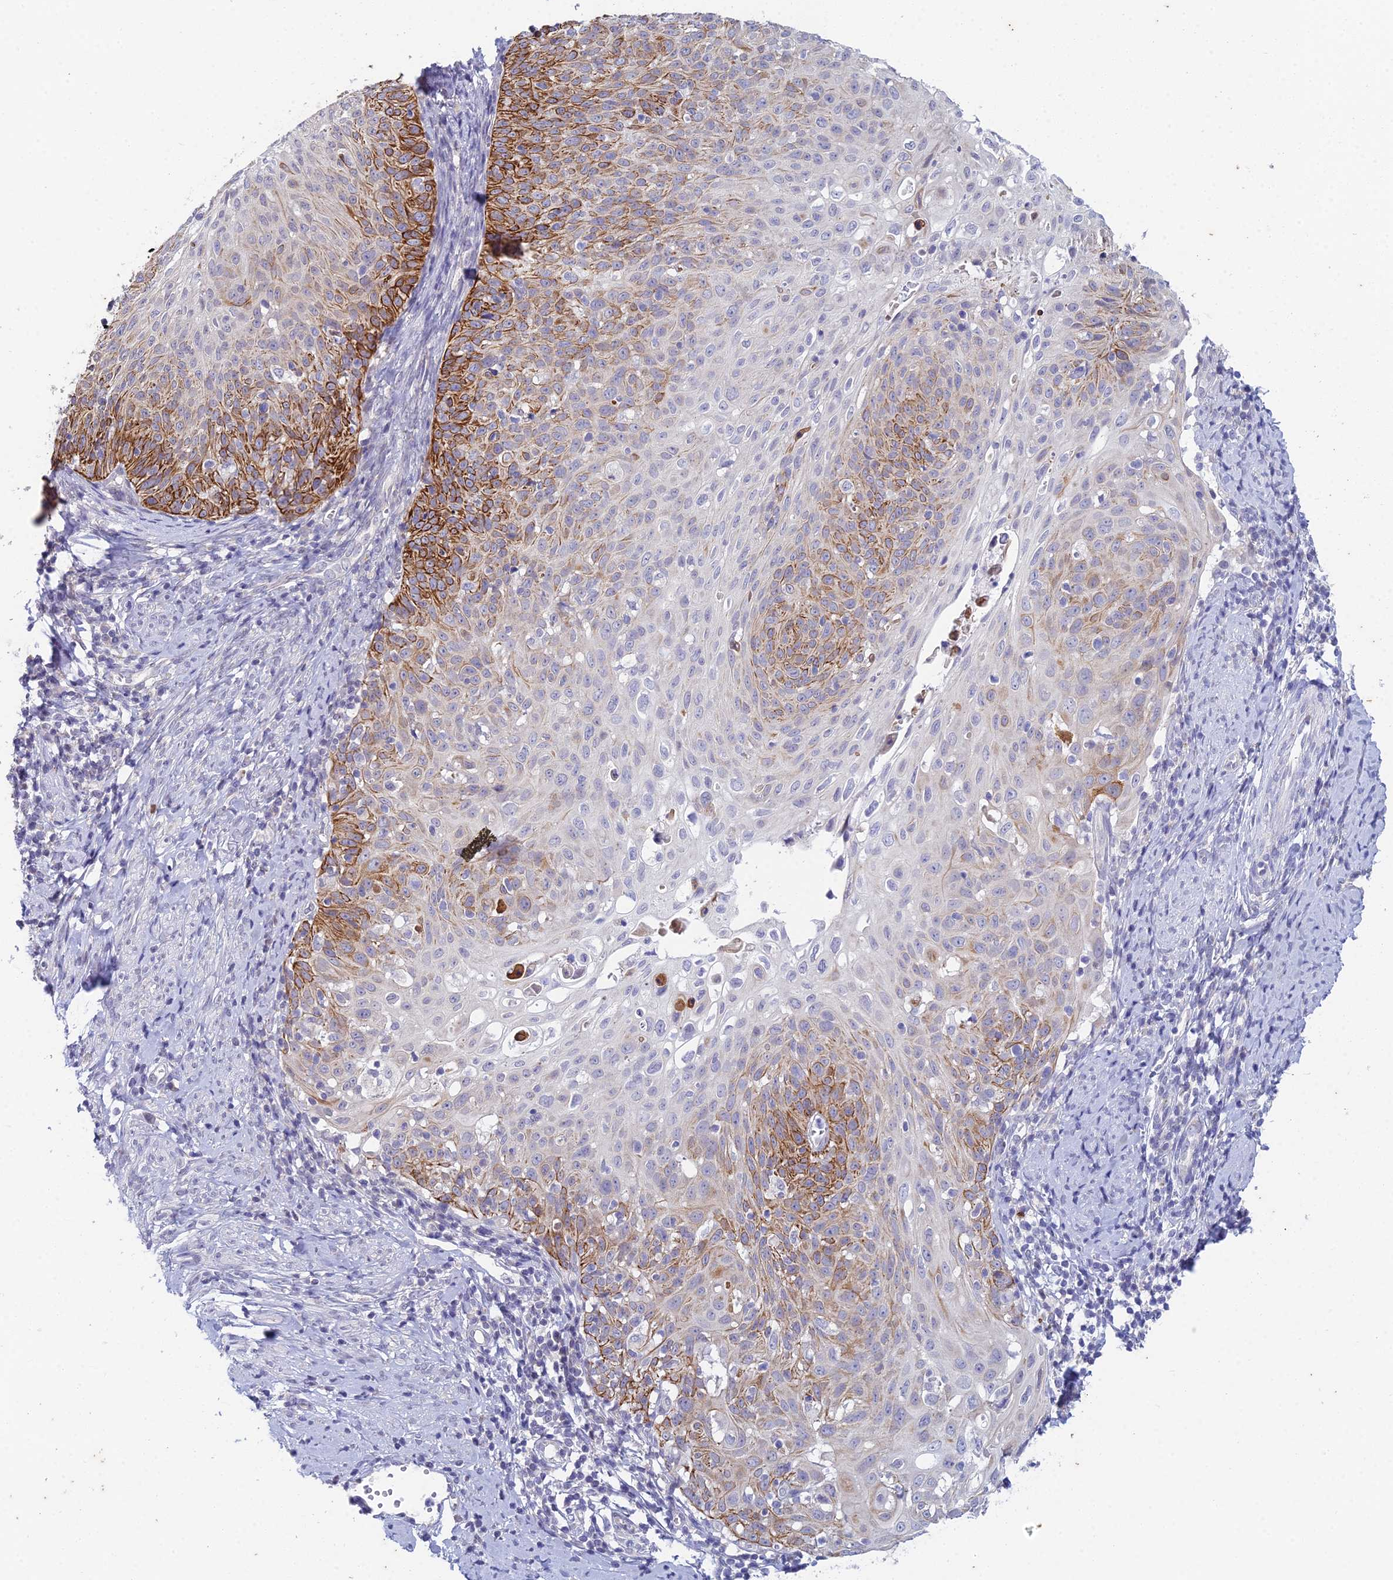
{"staining": {"intensity": "strong", "quantity": "25%-75%", "location": "cytoplasmic/membranous"}, "tissue": "cervical cancer", "cell_type": "Tumor cells", "image_type": "cancer", "snomed": [{"axis": "morphology", "description": "Squamous cell carcinoma, NOS"}, {"axis": "topography", "description": "Cervix"}], "caption": "Immunohistochemical staining of squamous cell carcinoma (cervical) shows high levels of strong cytoplasmic/membranous protein staining in about 25%-75% of tumor cells.", "gene": "EEF2KMT", "patient": {"sex": "female", "age": 70}}